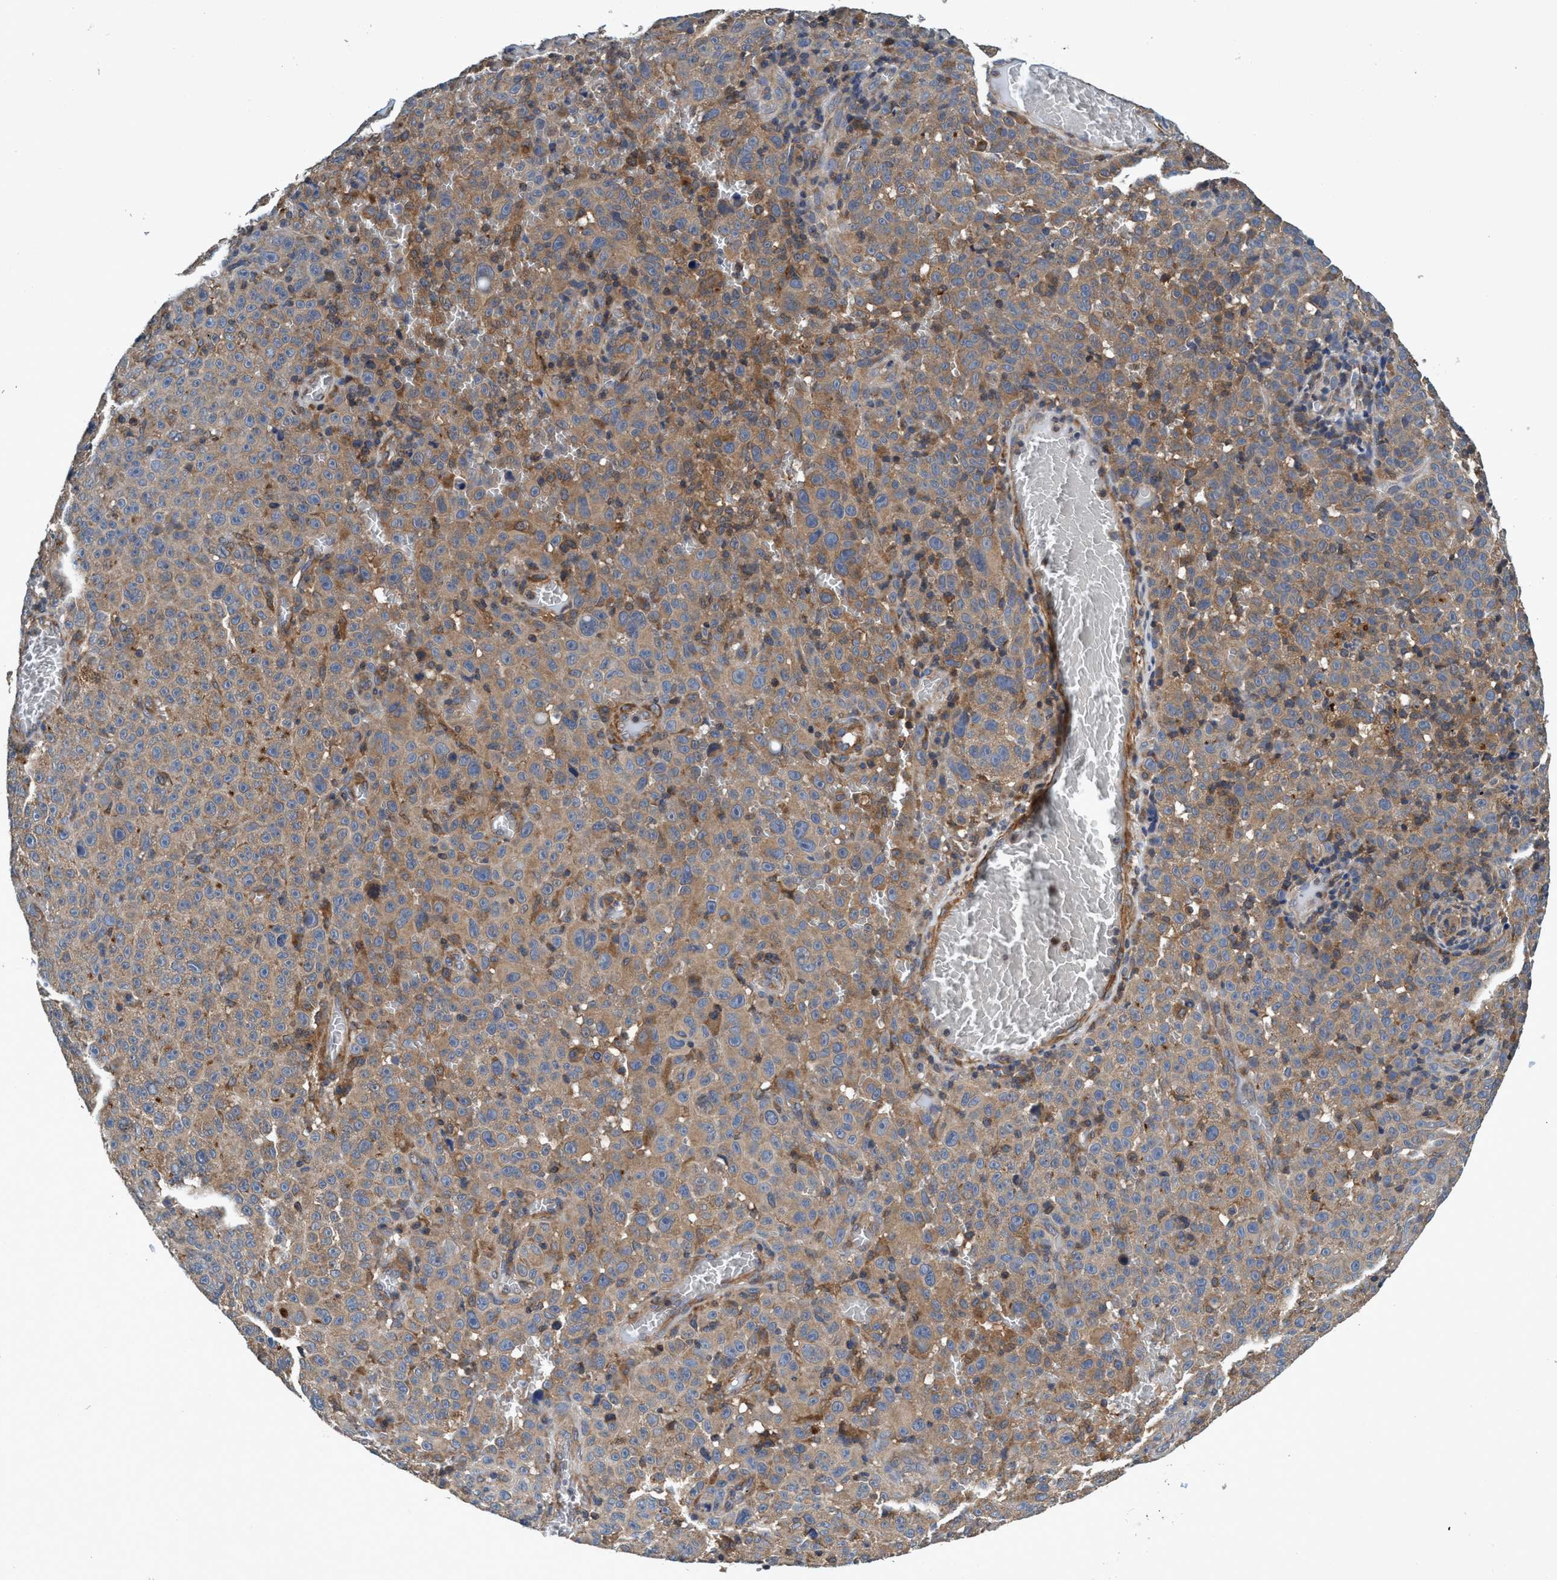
{"staining": {"intensity": "moderate", "quantity": ">75%", "location": "cytoplasmic/membranous"}, "tissue": "melanoma", "cell_type": "Tumor cells", "image_type": "cancer", "snomed": [{"axis": "morphology", "description": "Malignant melanoma, NOS"}, {"axis": "topography", "description": "Skin"}], "caption": "Tumor cells reveal medium levels of moderate cytoplasmic/membranous staining in about >75% of cells in human melanoma.", "gene": "CALCOCO2", "patient": {"sex": "female", "age": 82}}